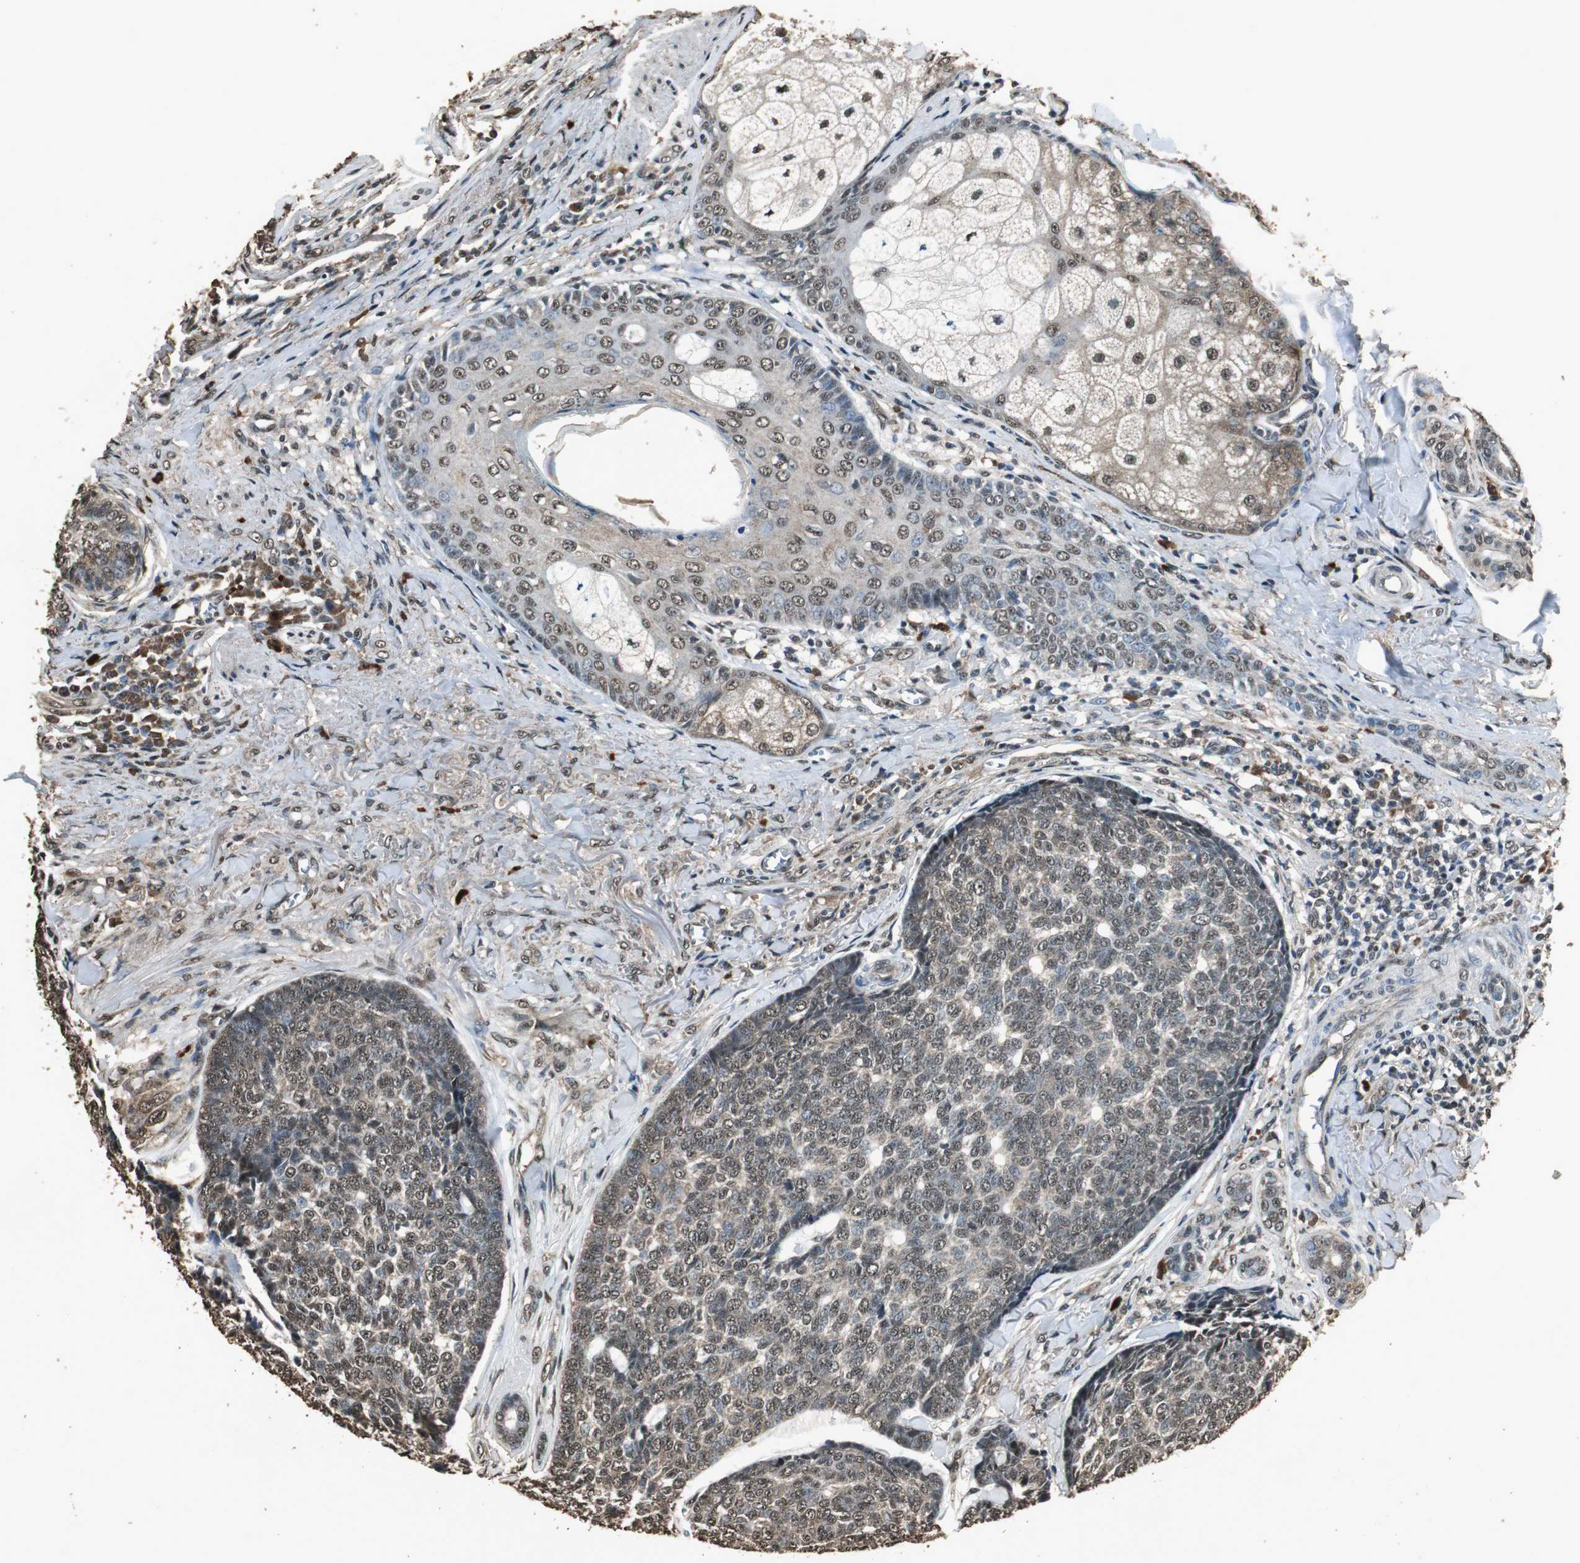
{"staining": {"intensity": "weak", "quantity": "25%-75%", "location": "cytoplasmic/membranous,nuclear"}, "tissue": "skin cancer", "cell_type": "Tumor cells", "image_type": "cancer", "snomed": [{"axis": "morphology", "description": "Basal cell carcinoma"}, {"axis": "topography", "description": "Skin"}], "caption": "High-magnification brightfield microscopy of basal cell carcinoma (skin) stained with DAB (3,3'-diaminobenzidine) (brown) and counterstained with hematoxylin (blue). tumor cells exhibit weak cytoplasmic/membranous and nuclear staining is present in approximately25%-75% of cells.", "gene": "PPP1R13B", "patient": {"sex": "male", "age": 84}}